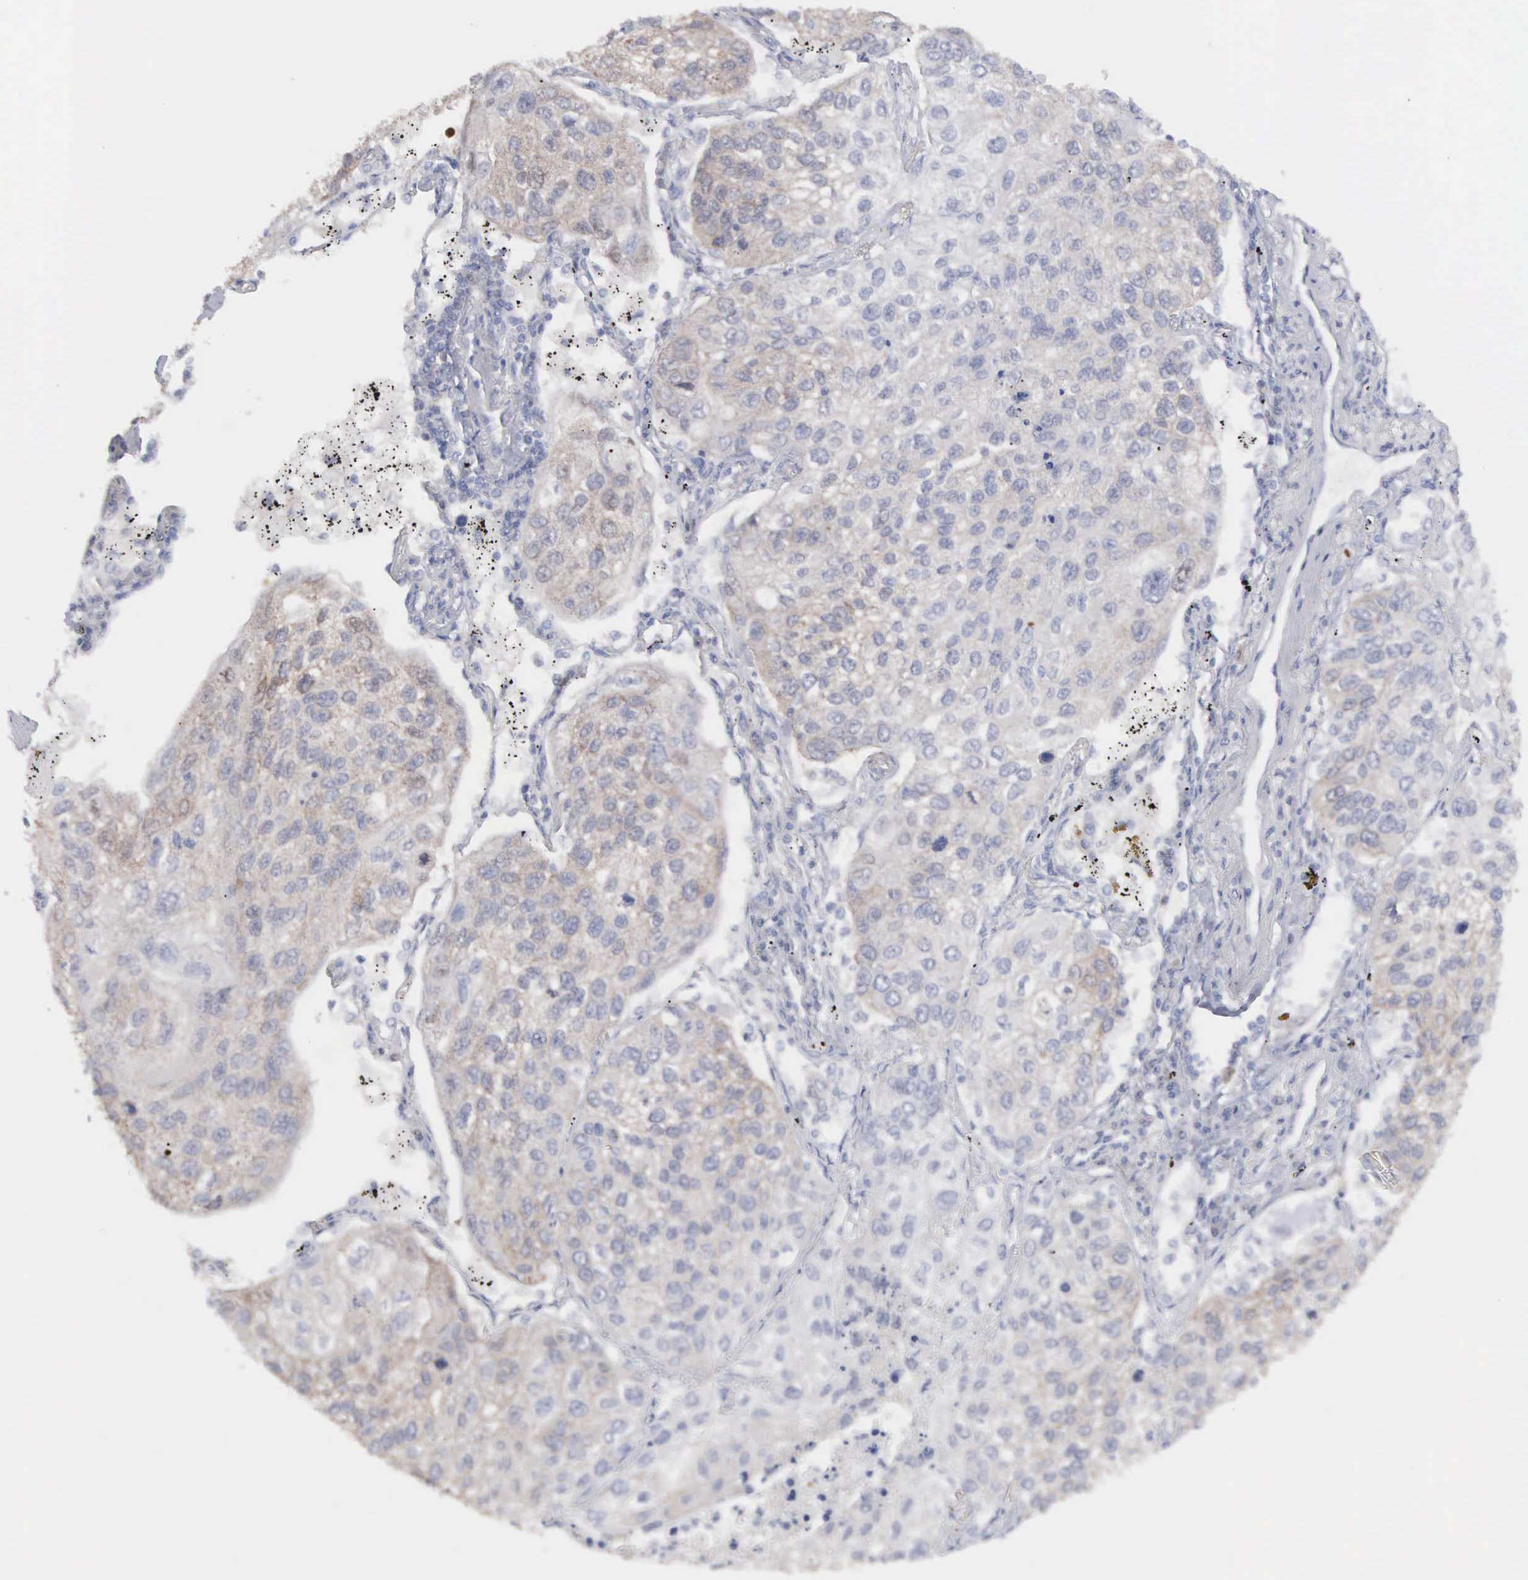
{"staining": {"intensity": "weak", "quantity": "25%-75%", "location": "cytoplasmic/membranous"}, "tissue": "lung cancer", "cell_type": "Tumor cells", "image_type": "cancer", "snomed": [{"axis": "morphology", "description": "Squamous cell carcinoma, NOS"}, {"axis": "topography", "description": "Lung"}], "caption": "DAB (3,3'-diaminobenzidine) immunohistochemical staining of lung cancer (squamous cell carcinoma) exhibits weak cytoplasmic/membranous protein positivity in approximately 25%-75% of tumor cells.", "gene": "MTHFD1", "patient": {"sex": "male", "age": 75}}